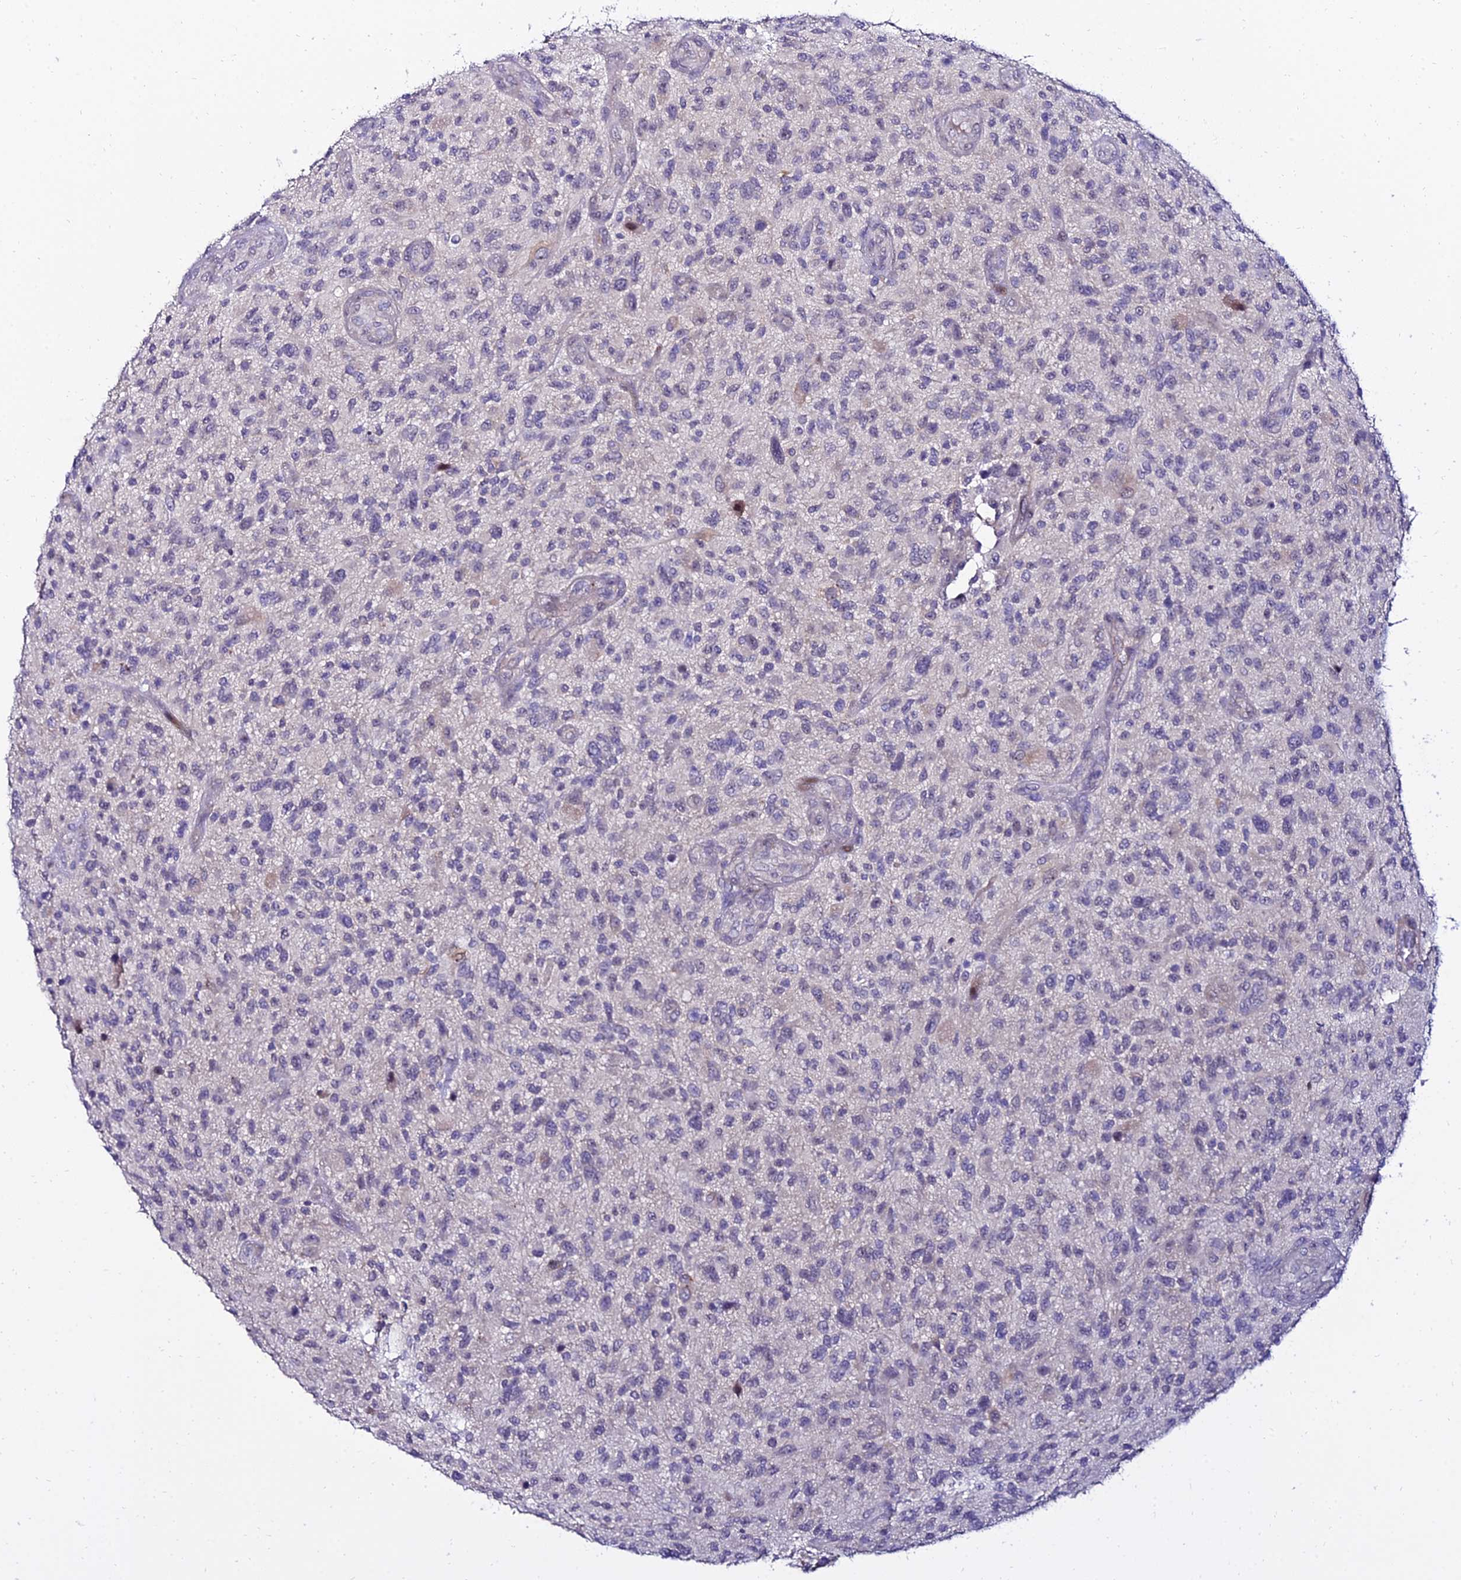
{"staining": {"intensity": "negative", "quantity": "none", "location": "none"}, "tissue": "glioma", "cell_type": "Tumor cells", "image_type": "cancer", "snomed": [{"axis": "morphology", "description": "Glioma, malignant, High grade"}, {"axis": "topography", "description": "Brain"}], "caption": "The histopathology image demonstrates no staining of tumor cells in malignant high-grade glioma. (DAB immunohistochemistry (IHC), high magnification).", "gene": "ALDH3B2", "patient": {"sex": "male", "age": 47}}